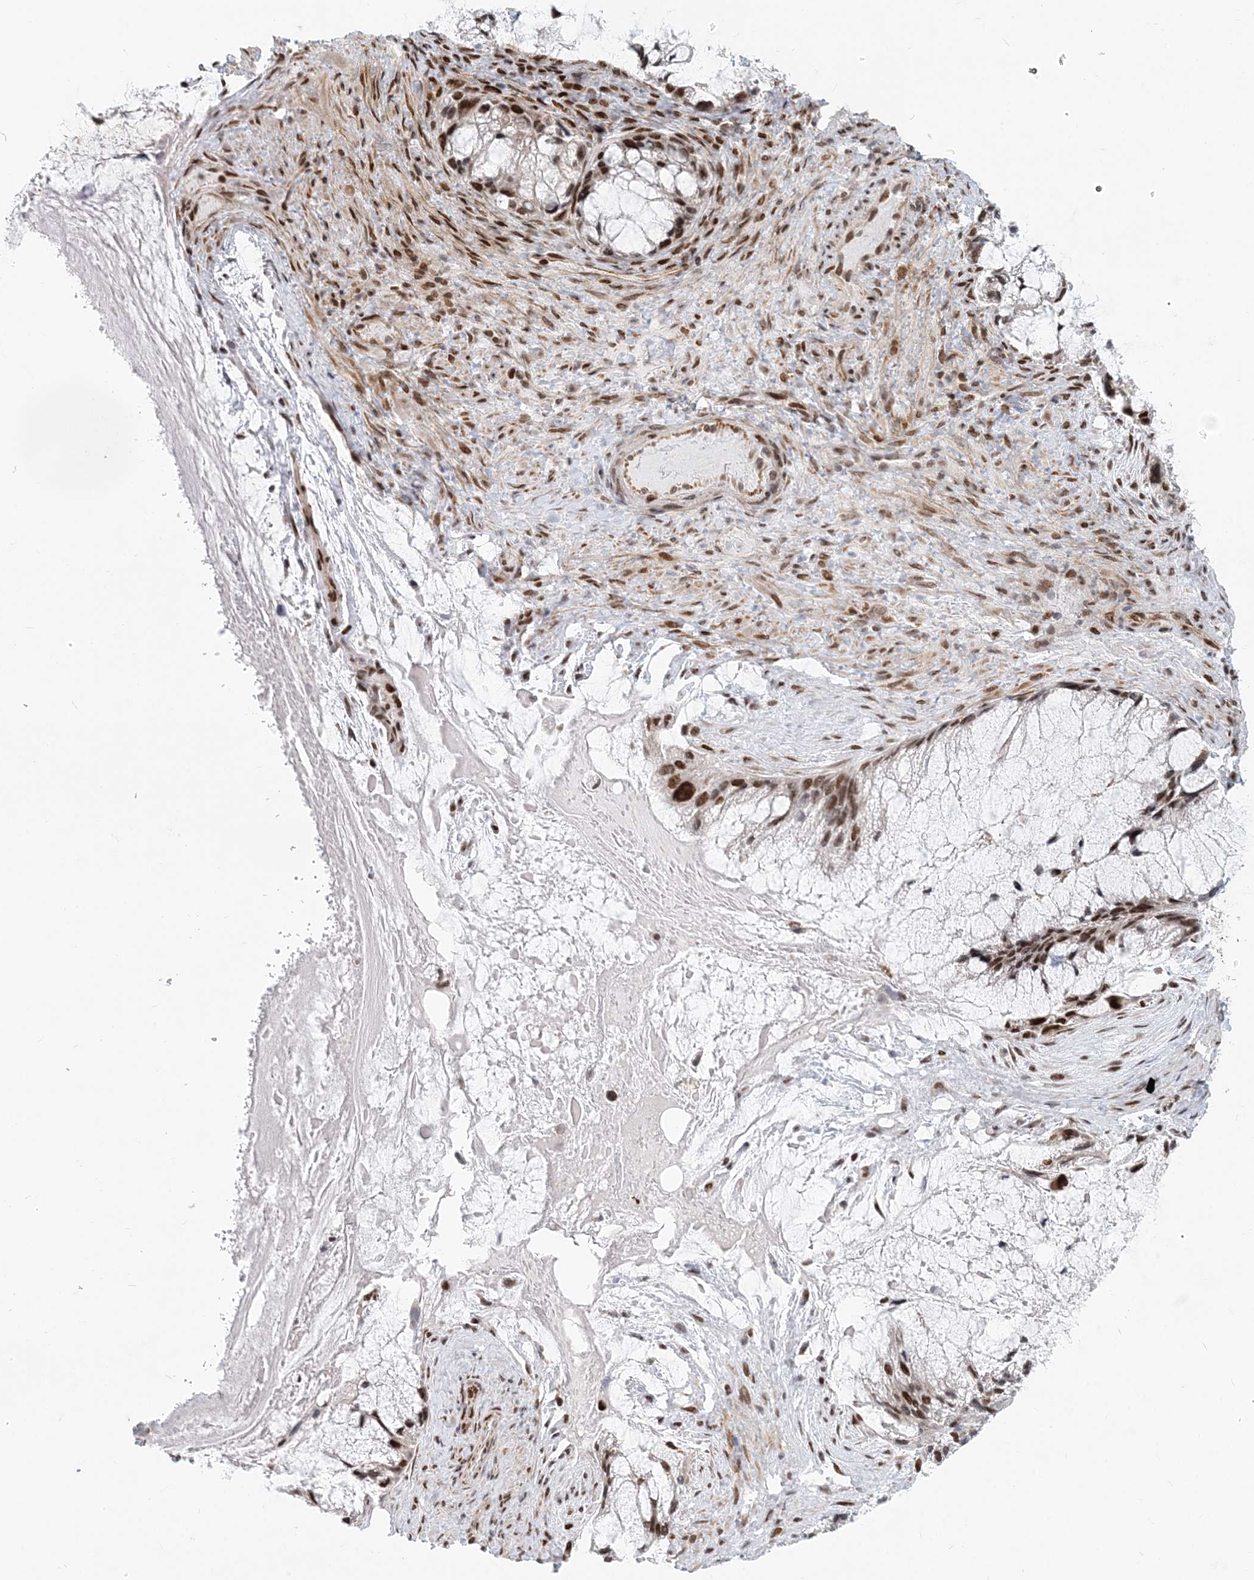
{"staining": {"intensity": "moderate", "quantity": ">75%", "location": "nuclear"}, "tissue": "ovarian cancer", "cell_type": "Tumor cells", "image_type": "cancer", "snomed": [{"axis": "morphology", "description": "Cystadenocarcinoma, mucinous, NOS"}, {"axis": "topography", "description": "Ovary"}], "caption": "Human mucinous cystadenocarcinoma (ovarian) stained with a protein marker shows moderate staining in tumor cells.", "gene": "BAZ1B", "patient": {"sex": "female", "age": 37}}